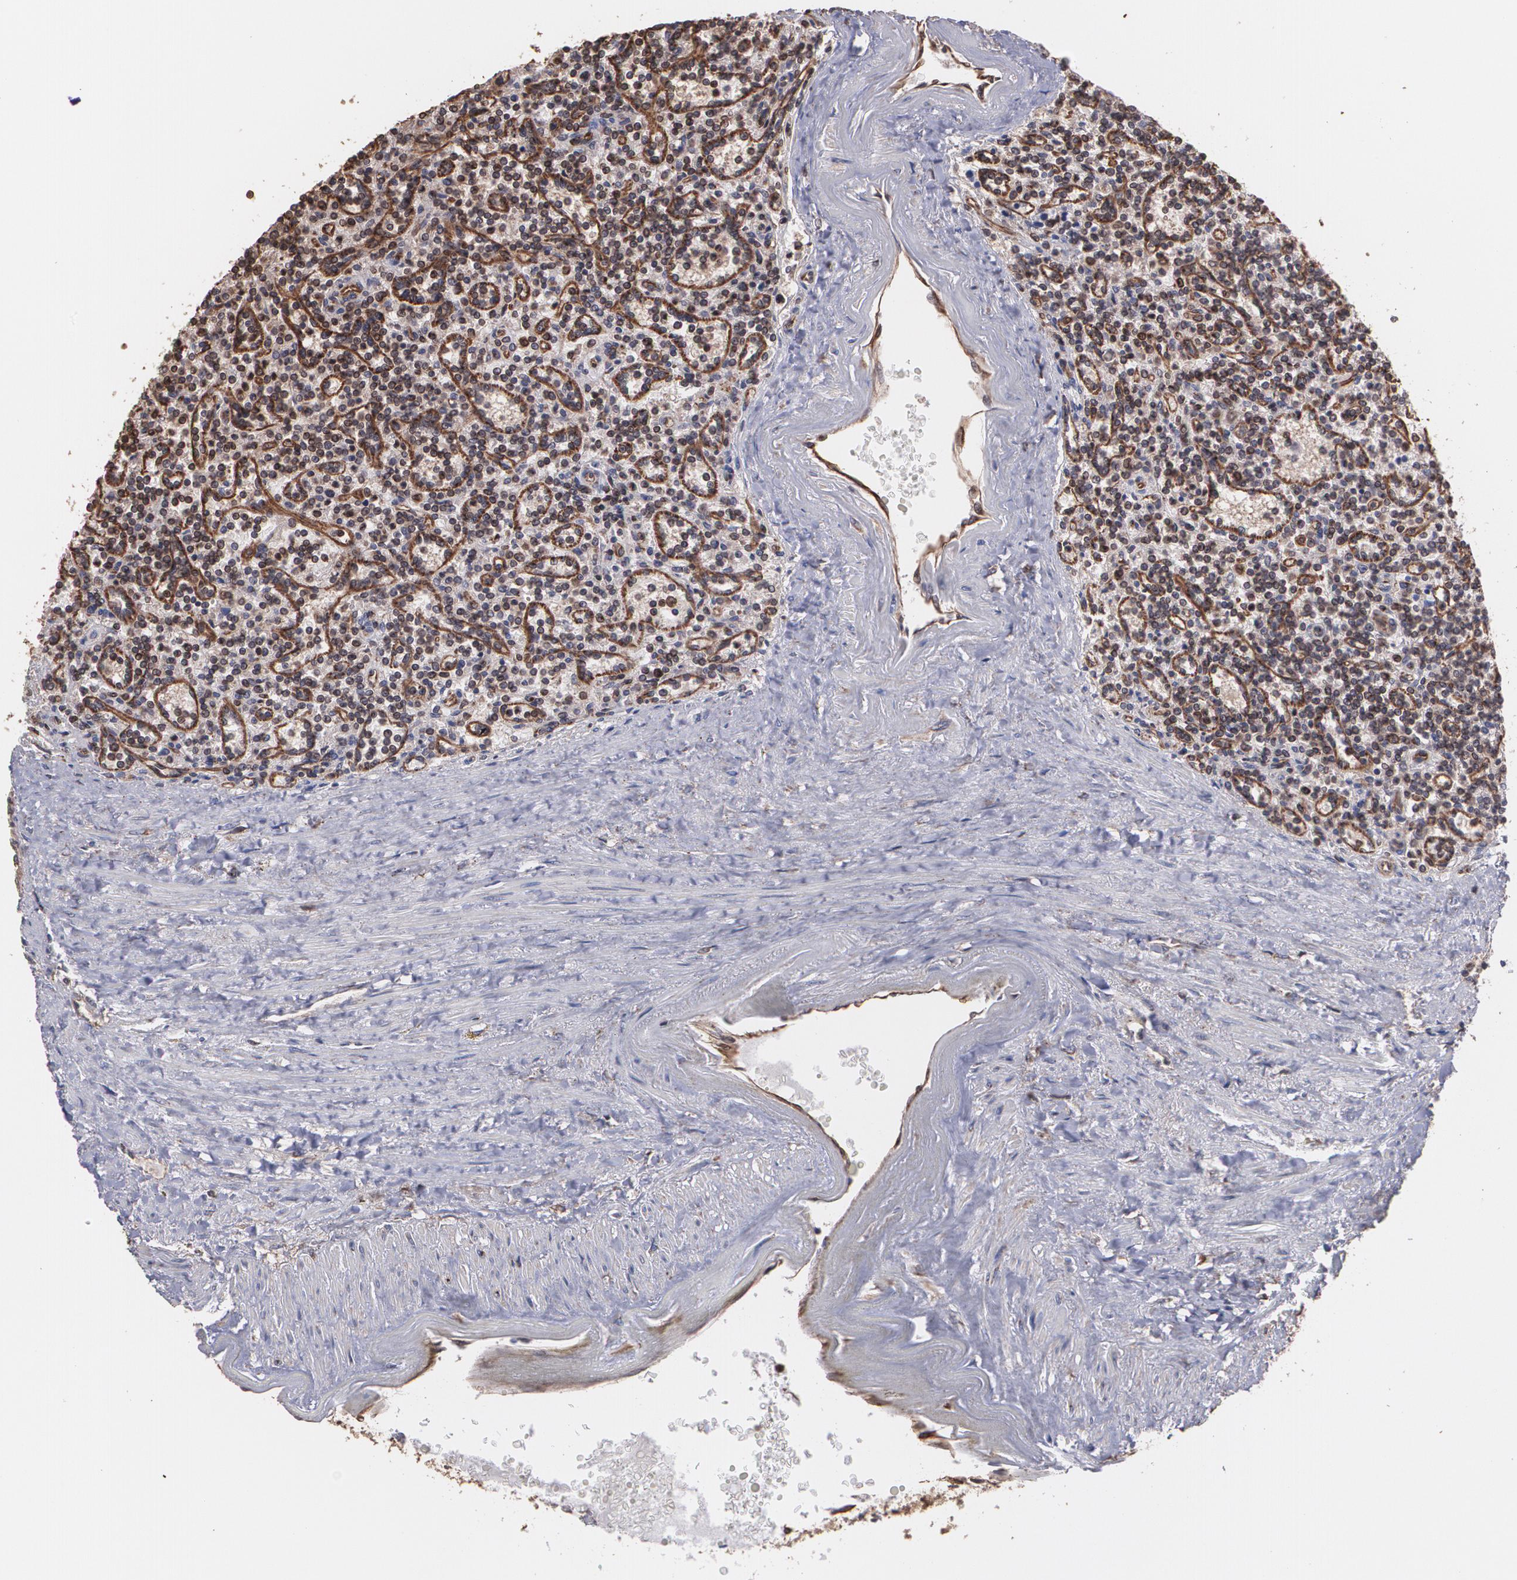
{"staining": {"intensity": "strong", "quantity": ">75%", "location": "cytoplasmic/membranous"}, "tissue": "lymphoma", "cell_type": "Tumor cells", "image_type": "cancer", "snomed": [{"axis": "morphology", "description": "Malignant lymphoma, non-Hodgkin's type, Low grade"}, {"axis": "topography", "description": "Spleen"}], "caption": "A high amount of strong cytoplasmic/membranous staining is identified in approximately >75% of tumor cells in low-grade malignant lymphoma, non-Hodgkin's type tissue. Immunohistochemistry (ihc) stains the protein in brown and the nuclei are stained blue.", "gene": "TRIP11", "patient": {"sex": "male", "age": 73}}